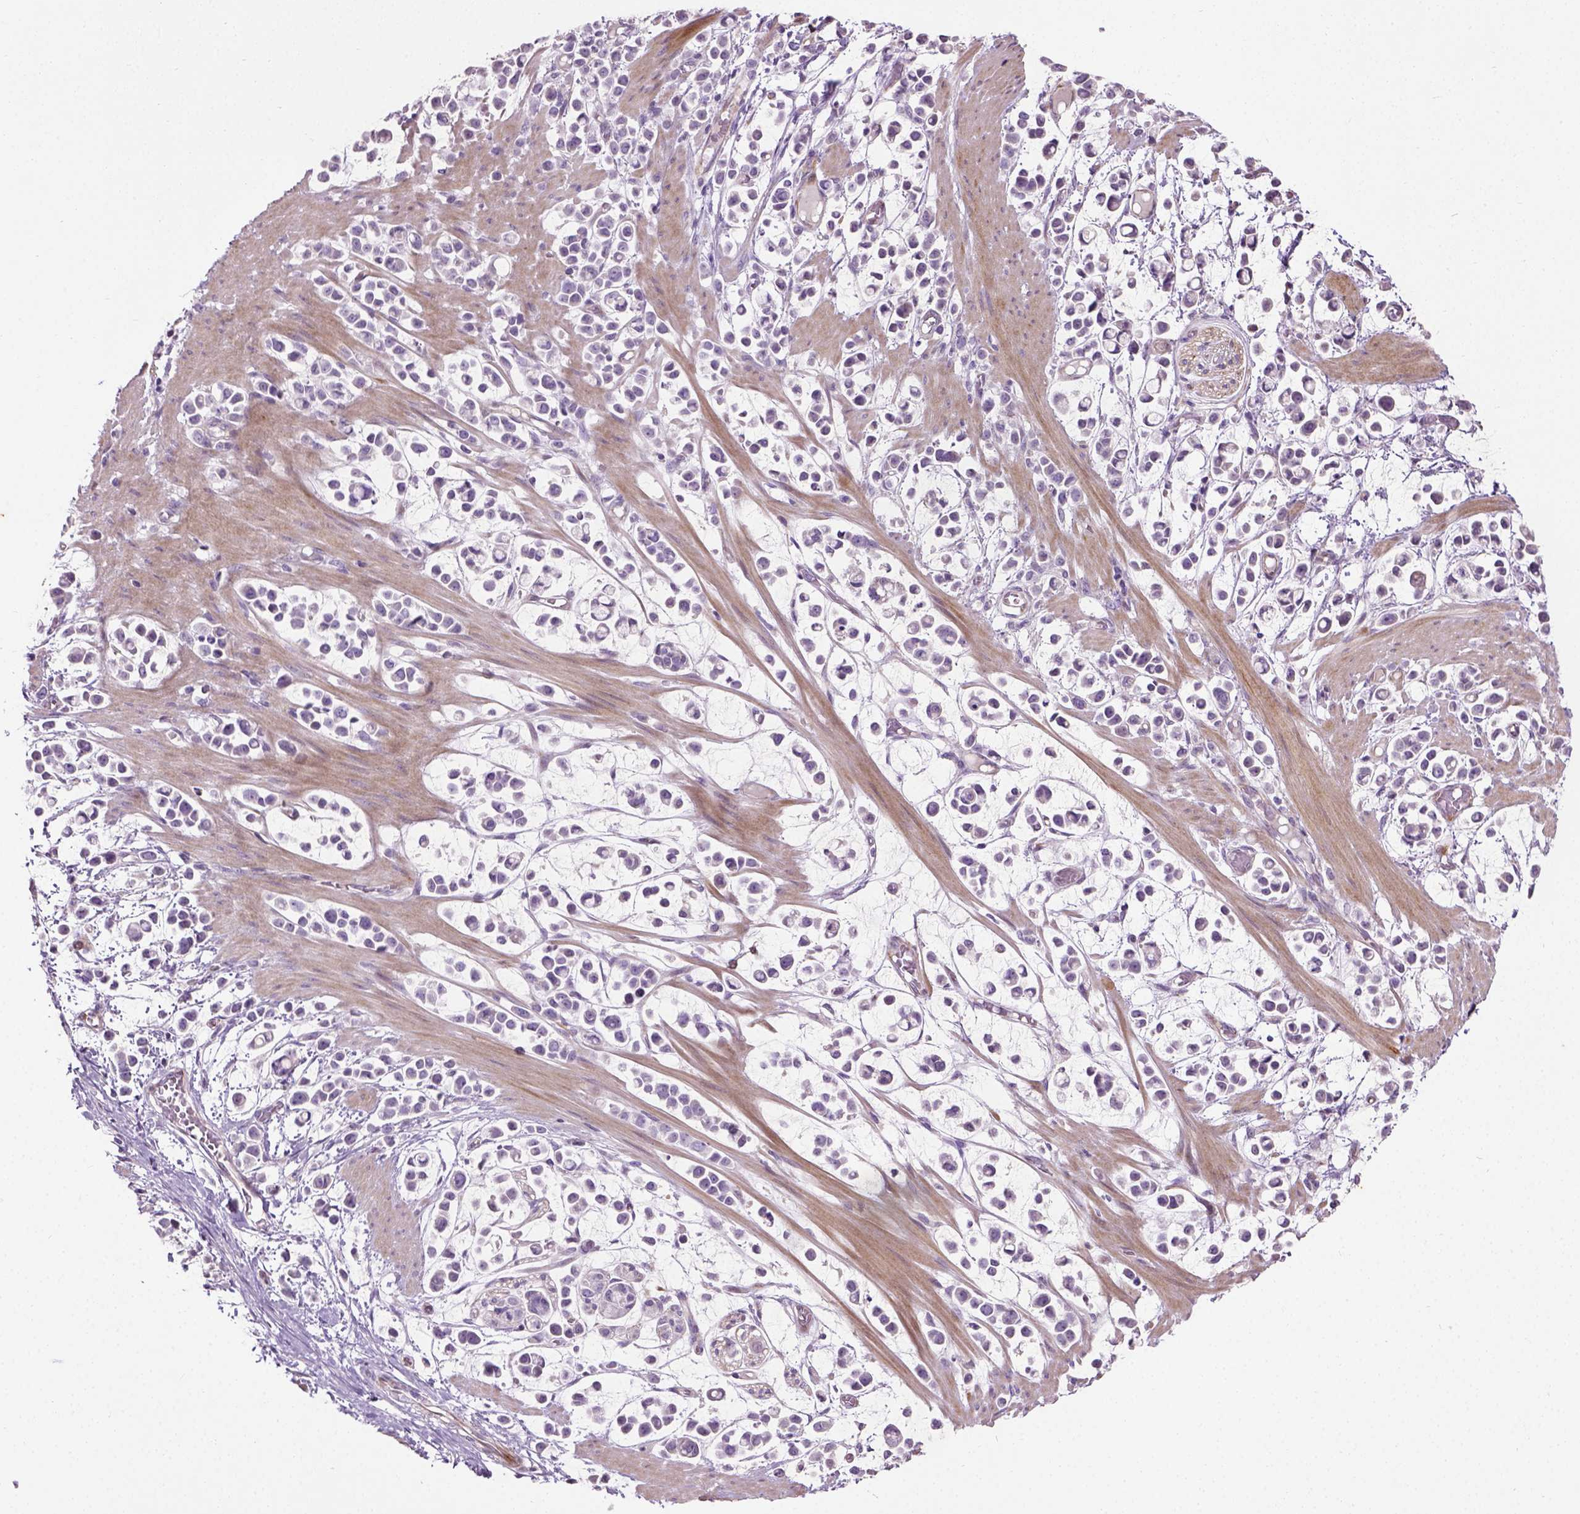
{"staining": {"intensity": "negative", "quantity": "none", "location": "none"}, "tissue": "stomach cancer", "cell_type": "Tumor cells", "image_type": "cancer", "snomed": [{"axis": "morphology", "description": "Adenocarcinoma, NOS"}, {"axis": "topography", "description": "Stomach"}], "caption": "High magnification brightfield microscopy of stomach cancer stained with DAB (3,3'-diaminobenzidine) (brown) and counterstained with hematoxylin (blue): tumor cells show no significant expression.", "gene": "PKP3", "patient": {"sex": "male", "age": 82}}